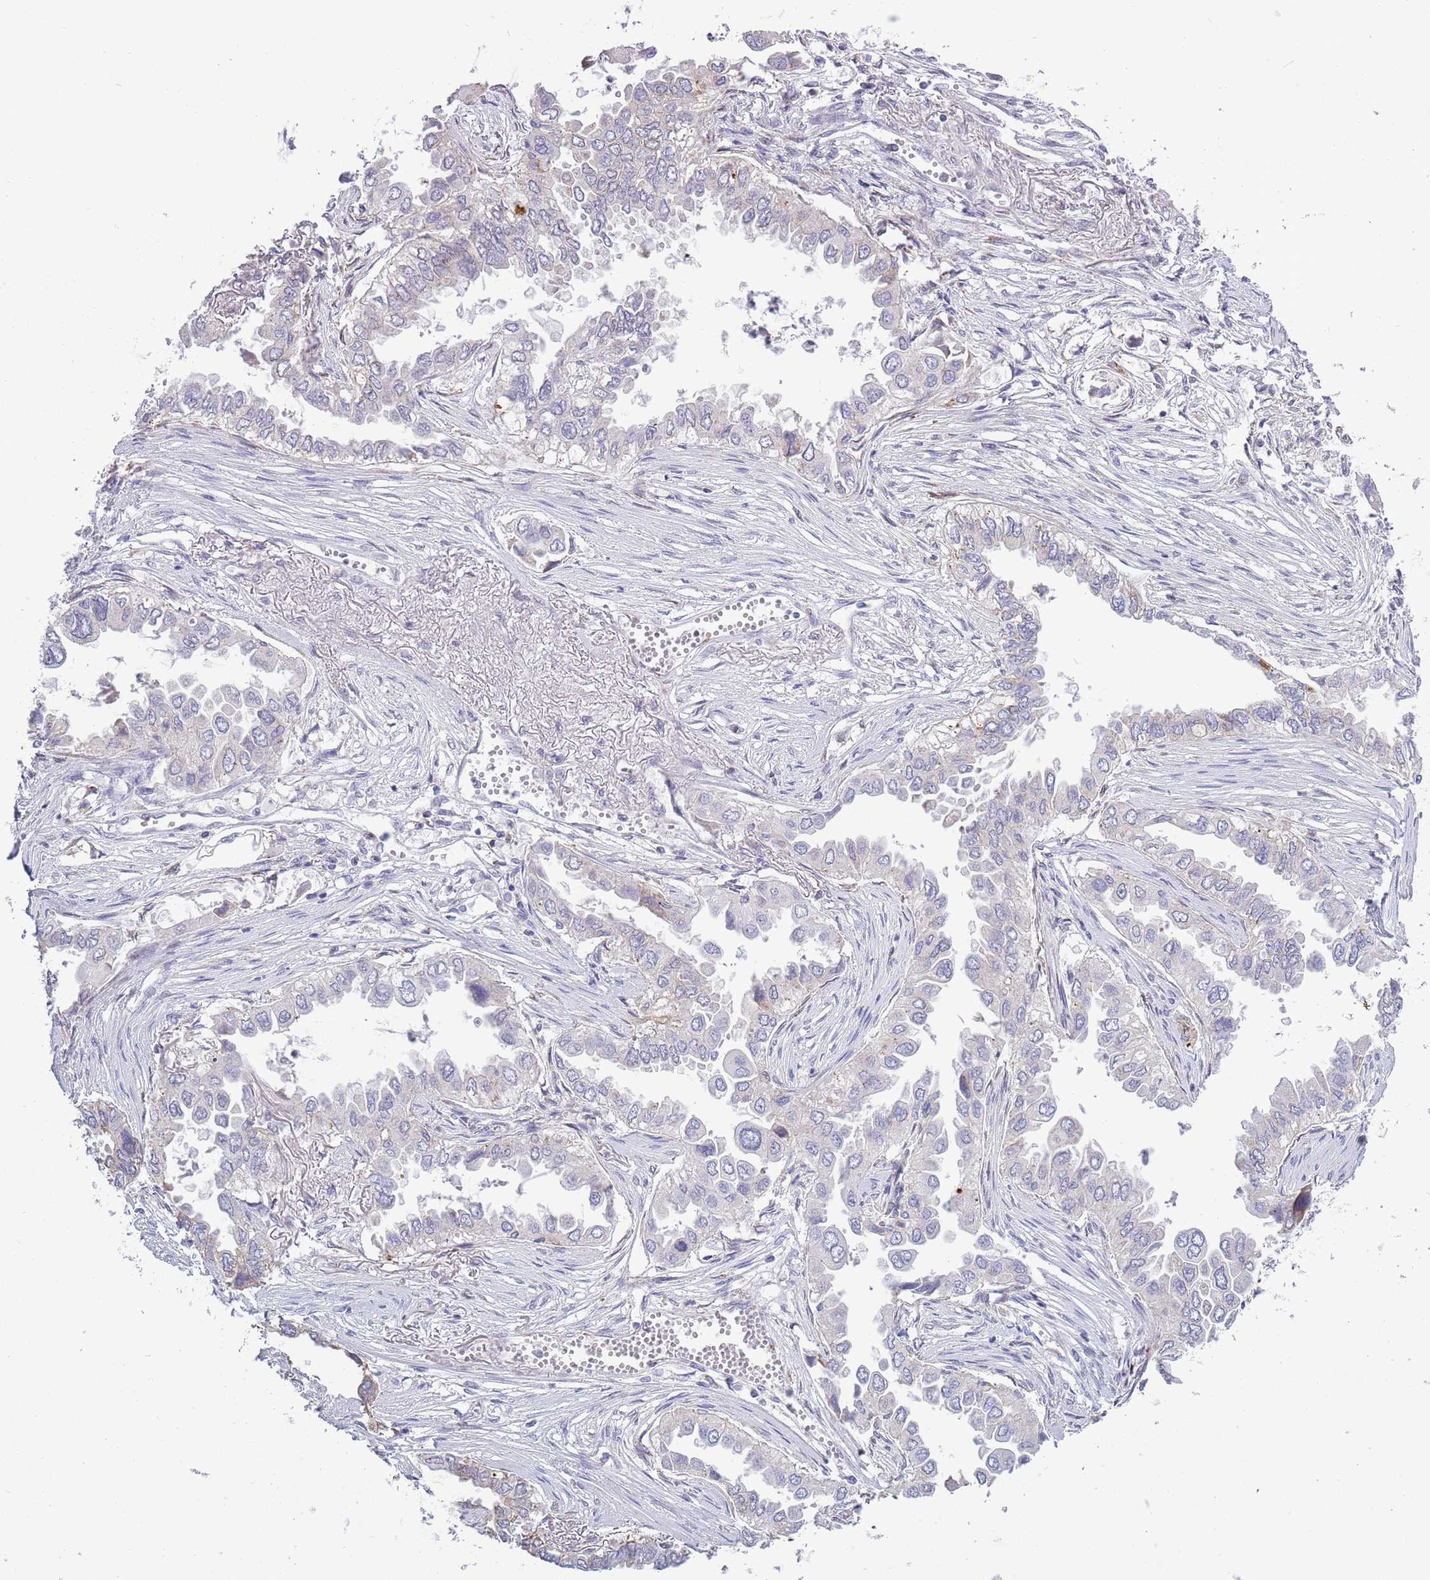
{"staining": {"intensity": "moderate", "quantity": "<25%", "location": "cytoplasmic/membranous"}, "tissue": "lung cancer", "cell_type": "Tumor cells", "image_type": "cancer", "snomed": [{"axis": "morphology", "description": "Adenocarcinoma, NOS"}, {"axis": "topography", "description": "Lung"}], "caption": "Immunohistochemistry (IHC) photomicrograph of neoplastic tissue: human adenocarcinoma (lung) stained using immunohistochemistry (IHC) exhibits low levels of moderate protein expression localized specifically in the cytoplasmic/membranous of tumor cells, appearing as a cytoplasmic/membranous brown color.", "gene": "ACSBG1", "patient": {"sex": "female", "age": 76}}